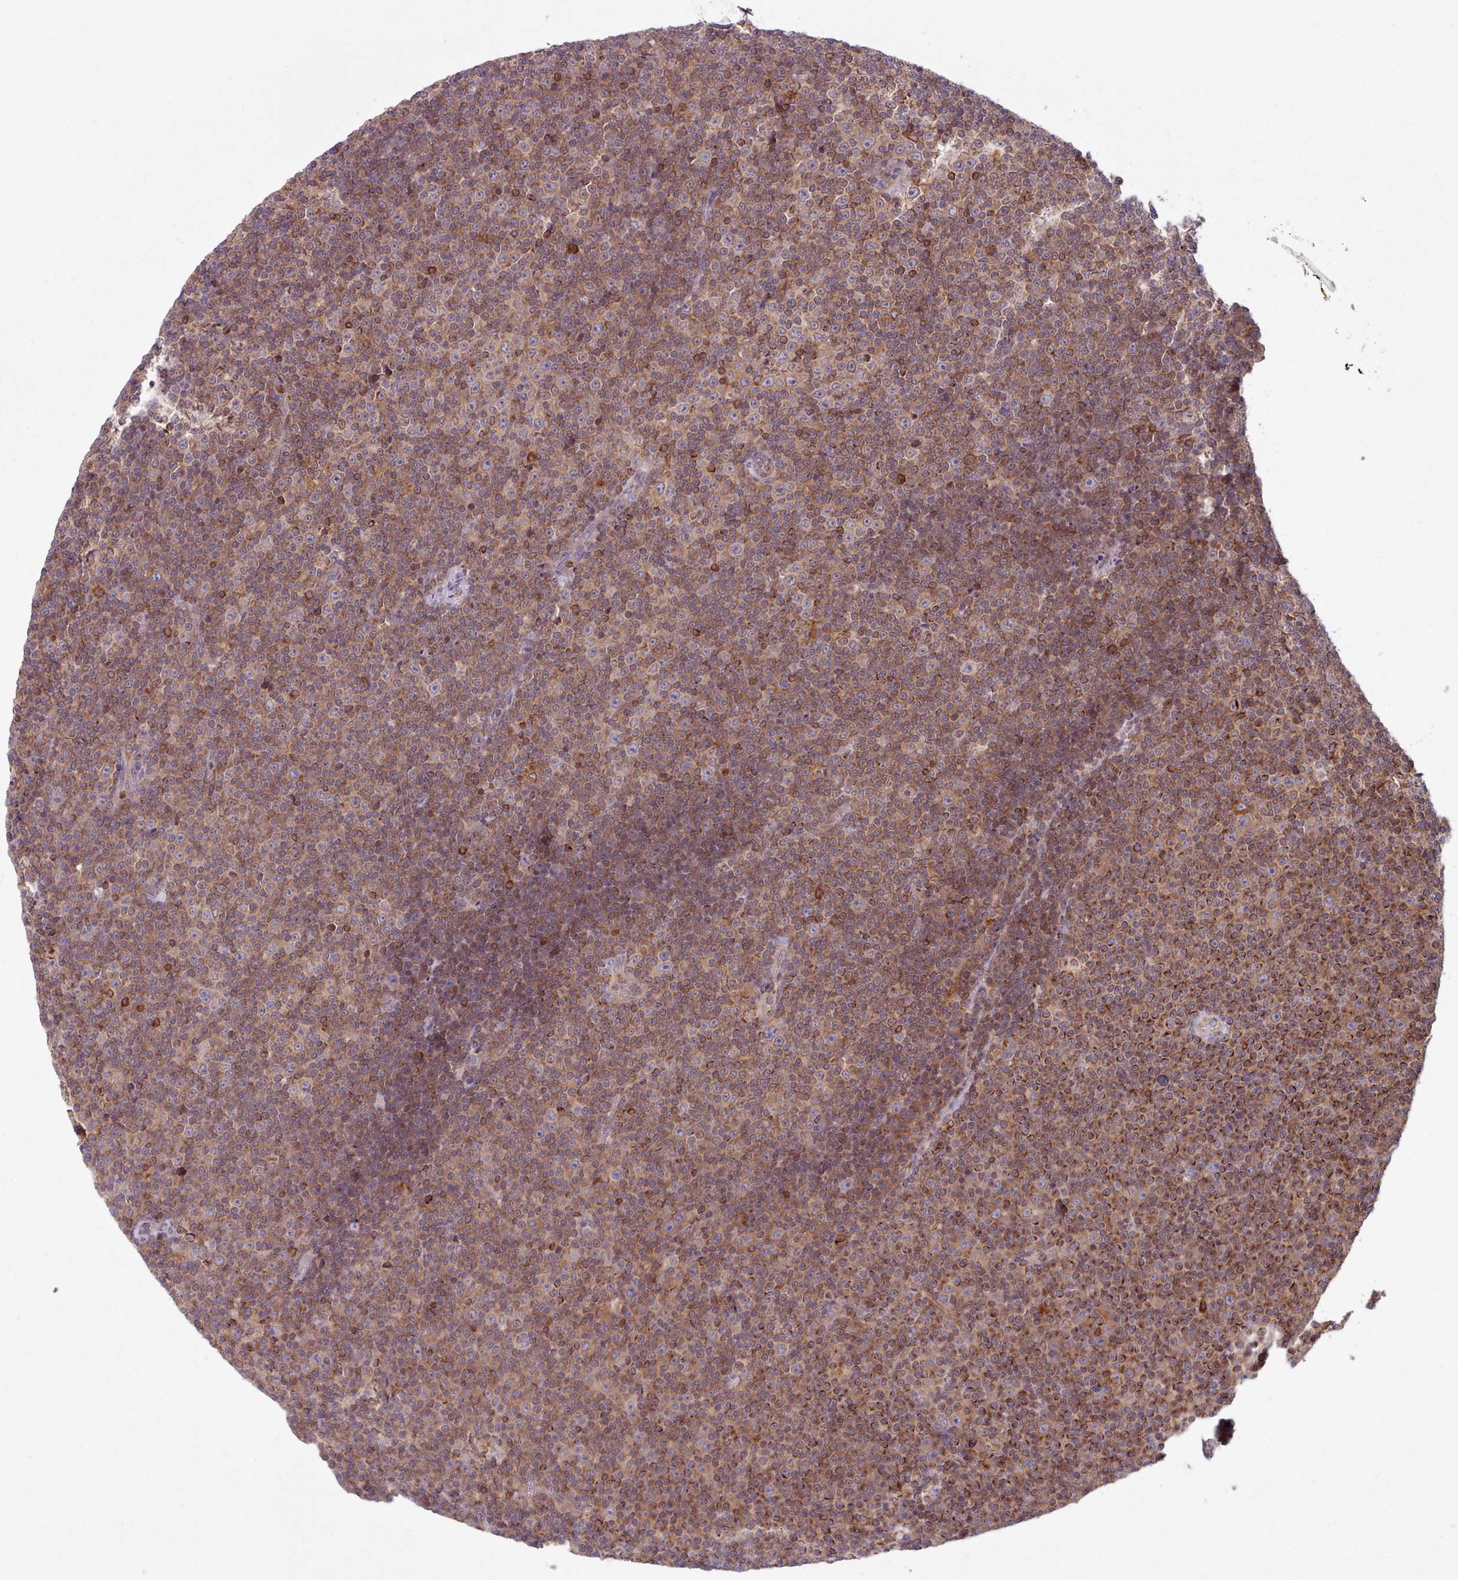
{"staining": {"intensity": "moderate", "quantity": "<25%", "location": "cytoplasmic/membranous"}, "tissue": "lymphoma", "cell_type": "Tumor cells", "image_type": "cancer", "snomed": [{"axis": "morphology", "description": "Malignant lymphoma, non-Hodgkin's type, Low grade"}, {"axis": "topography", "description": "Lymph node"}], "caption": "IHC micrograph of neoplastic tissue: human lymphoma stained using immunohistochemistry (IHC) demonstrates low levels of moderate protein expression localized specifically in the cytoplasmic/membranous of tumor cells, appearing as a cytoplasmic/membranous brown color.", "gene": "CRYBG1", "patient": {"sex": "female", "age": 67}}